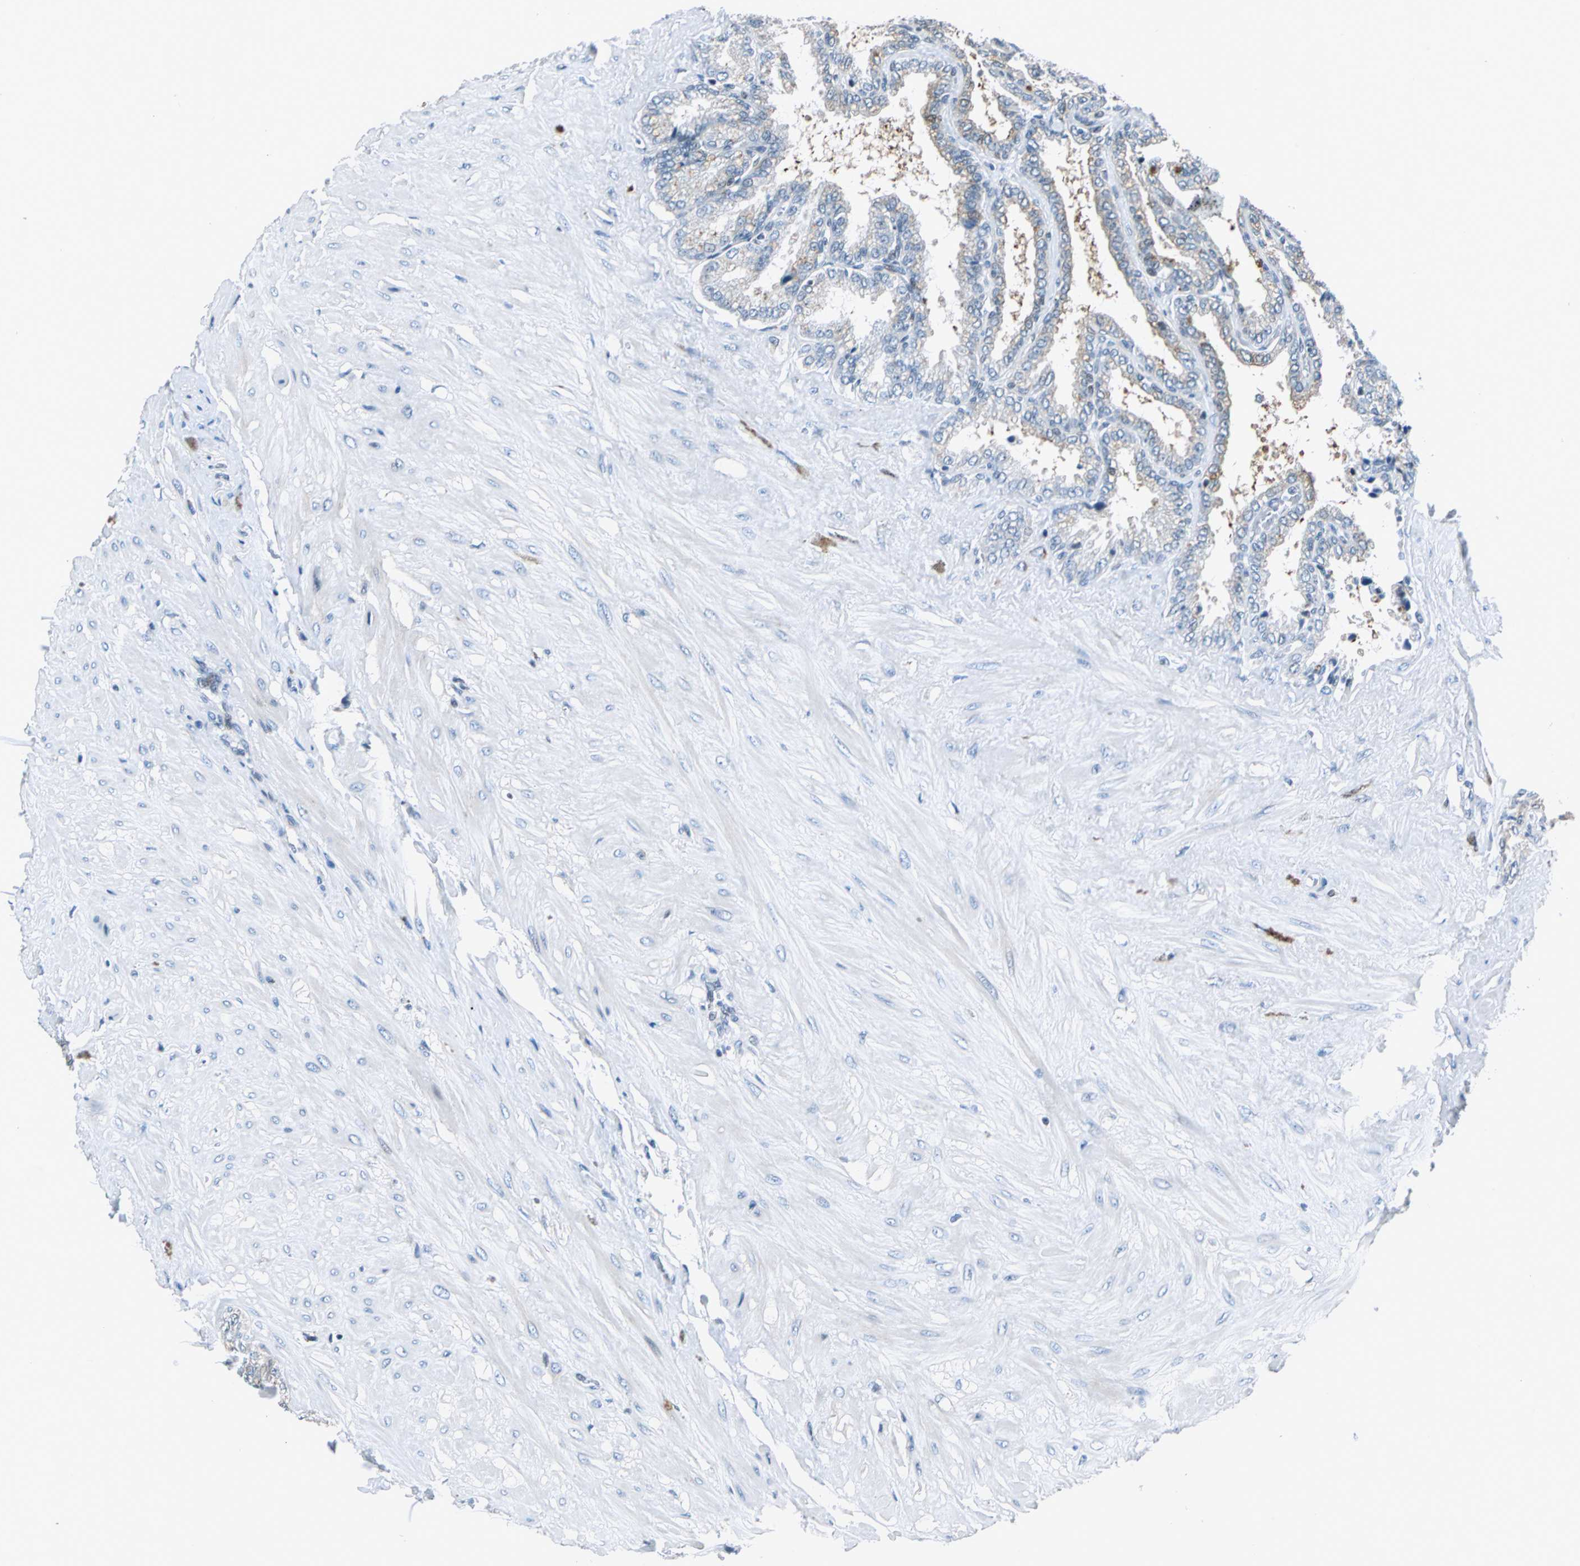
{"staining": {"intensity": "weak", "quantity": "25%-75%", "location": "cytoplasmic/membranous"}, "tissue": "seminal vesicle", "cell_type": "Glandular cells", "image_type": "normal", "snomed": [{"axis": "morphology", "description": "Normal tissue, NOS"}, {"axis": "topography", "description": "Seminal veicle"}], "caption": "Protein staining demonstrates weak cytoplasmic/membranous staining in about 25%-75% of glandular cells in unremarkable seminal vesicle.", "gene": "HCFC2", "patient": {"sex": "male", "age": 46}}